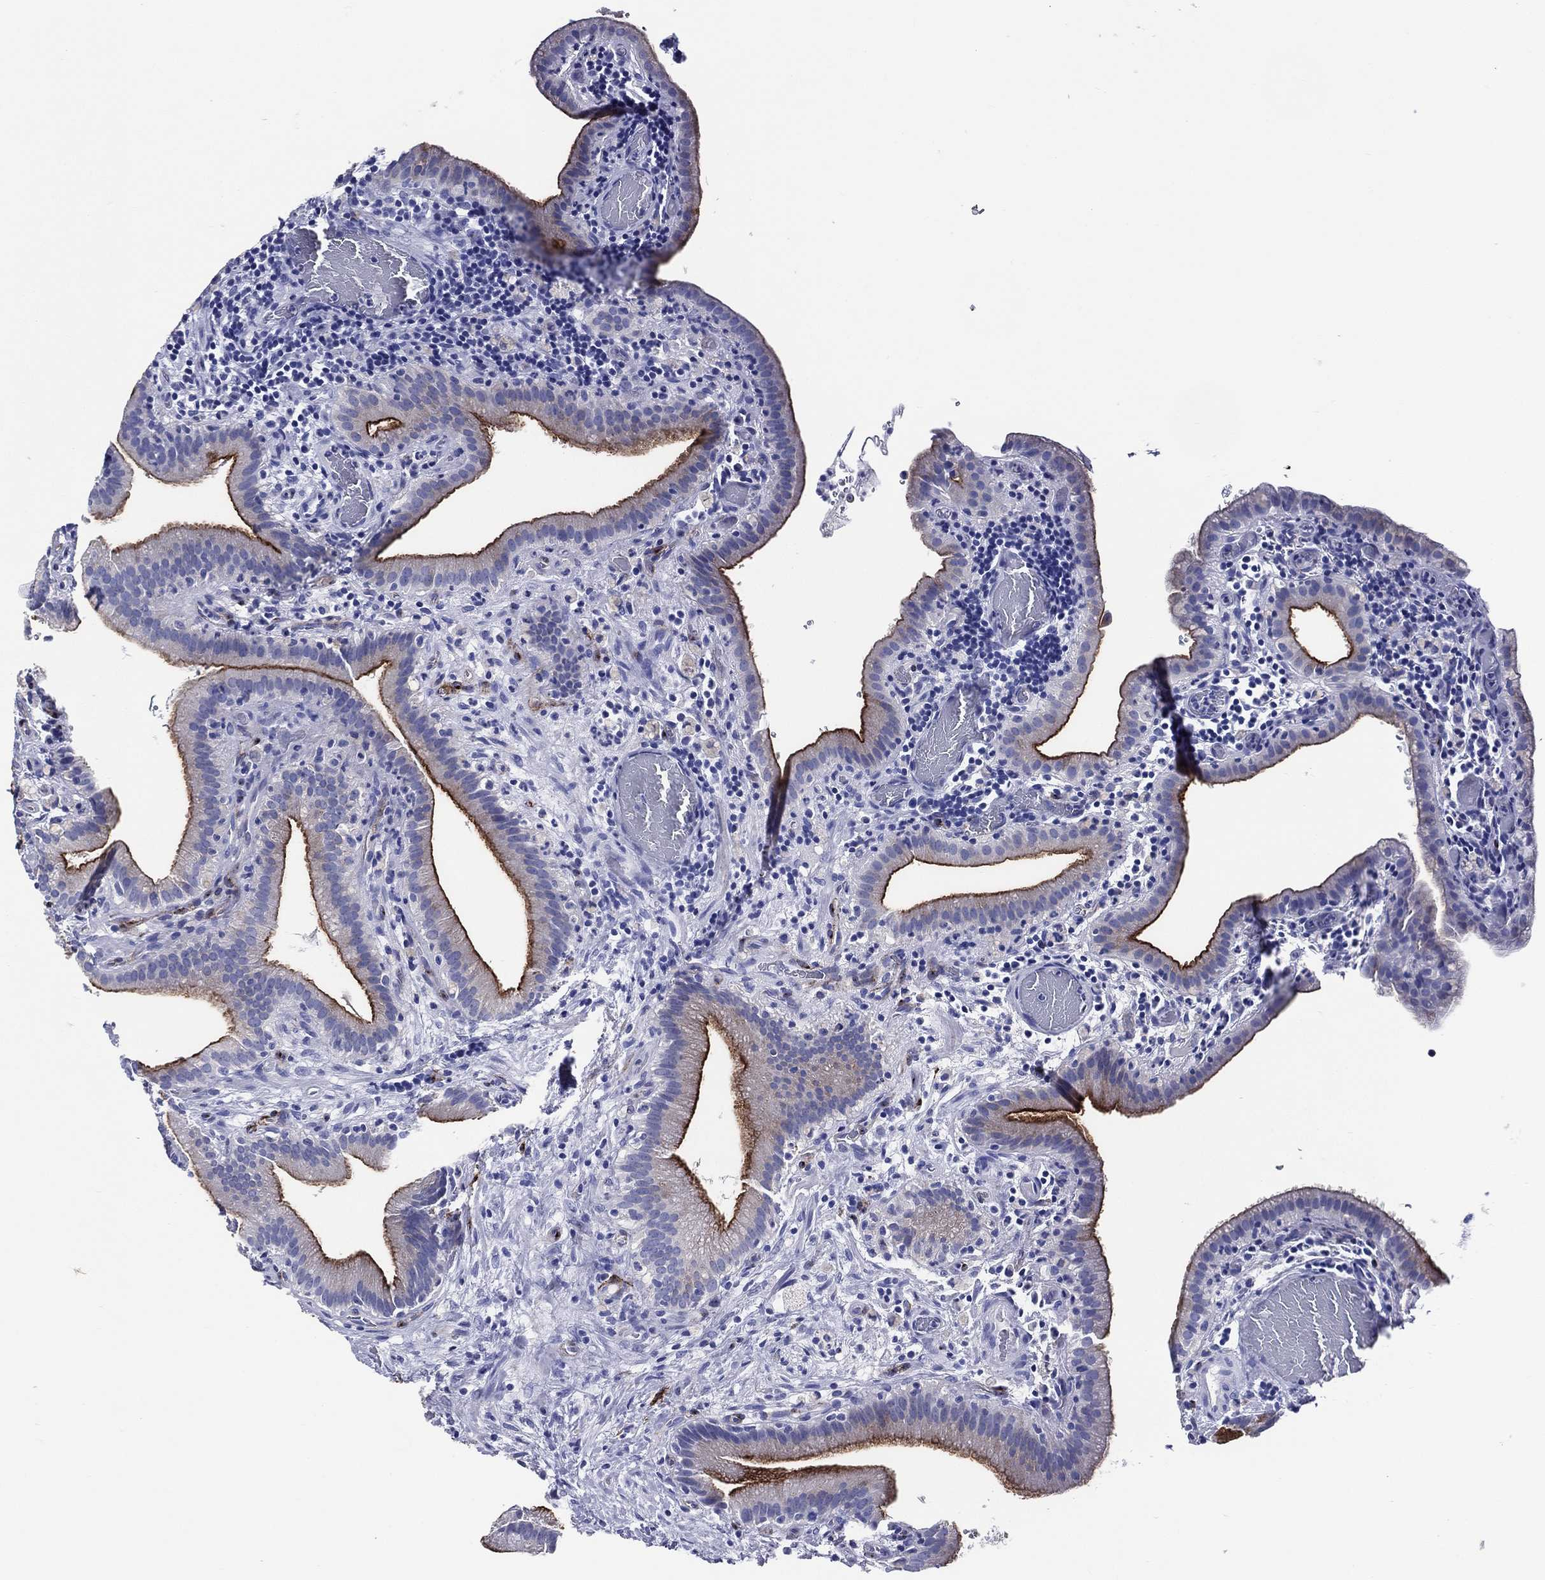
{"staining": {"intensity": "strong", "quantity": "25%-75%", "location": "cytoplasmic/membranous"}, "tissue": "gallbladder", "cell_type": "Glandular cells", "image_type": "normal", "snomed": [{"axis": "morphology", "description": "Normal tissue, NOS"}, {"axis": "topography", "description": "Gallbladder"}], "caption": "IHC (DAB) staining of normal gallbladder shows strong cytoplasmic/membranous protein staining in about 25%-75% of glandular cells. (Stains: DAB in brown, nuclei in blue, Microscopy: brightfield microscopy at high magnification).", "gene": "ACE2", "patient": {"sex": "male", "age": 62}}